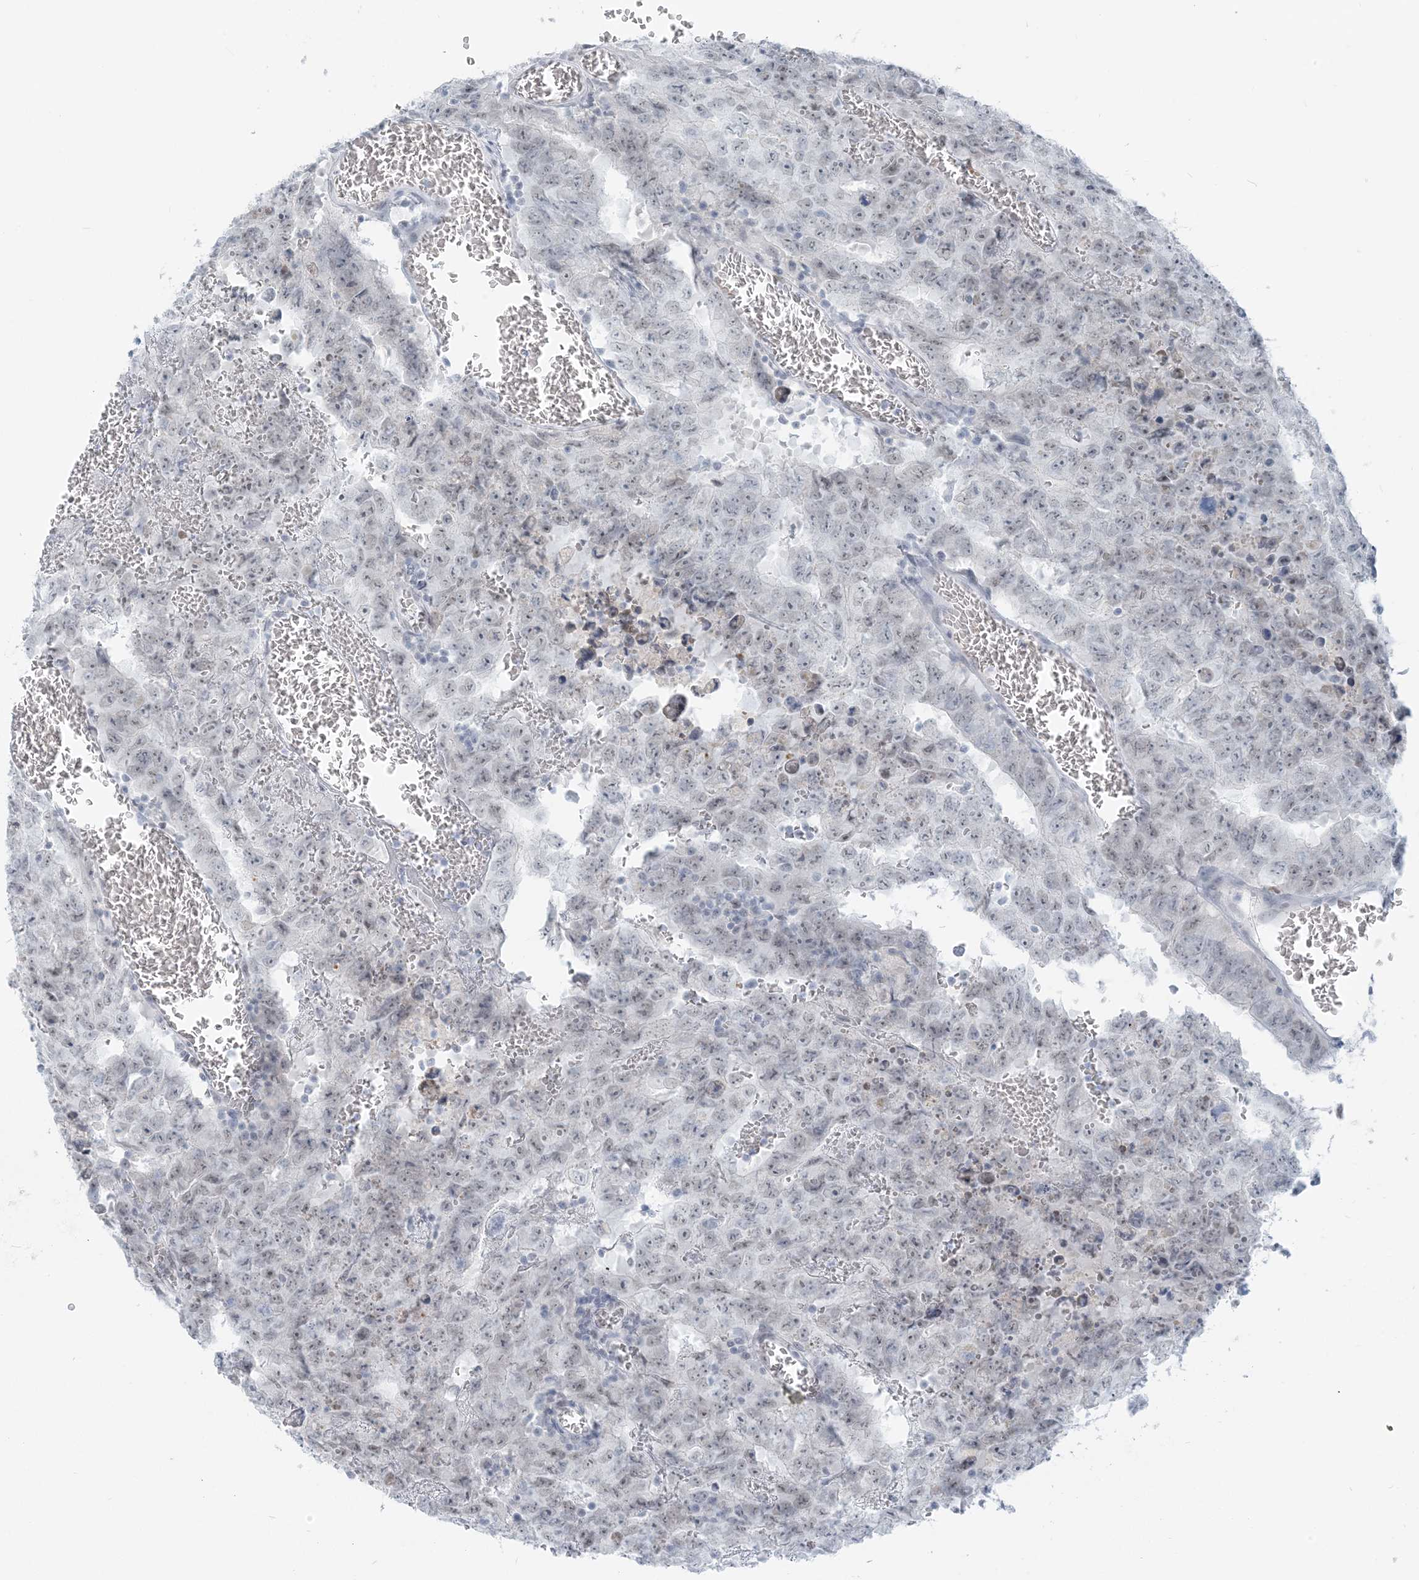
{"staining": {"intensity": "weak", "quantity": "<25%", "location": "nuclear"}, "tissue": "testis cancer", "cell_type": "Tumor cells", "image_type": "cancer", "snomed": [{"axis": "morphology", "description": "Carcinoma, Embryonal, NOS"}, {"axis": "topography", "description": "Testis"}], "caption": "Tumor cells are negative for brown protein staining in embryonal carcinoma (testis). (IHC, brightfield microscopy, high magnification).", "gene": "SCML1", "patient": {"sex": "male", "age": 26}}